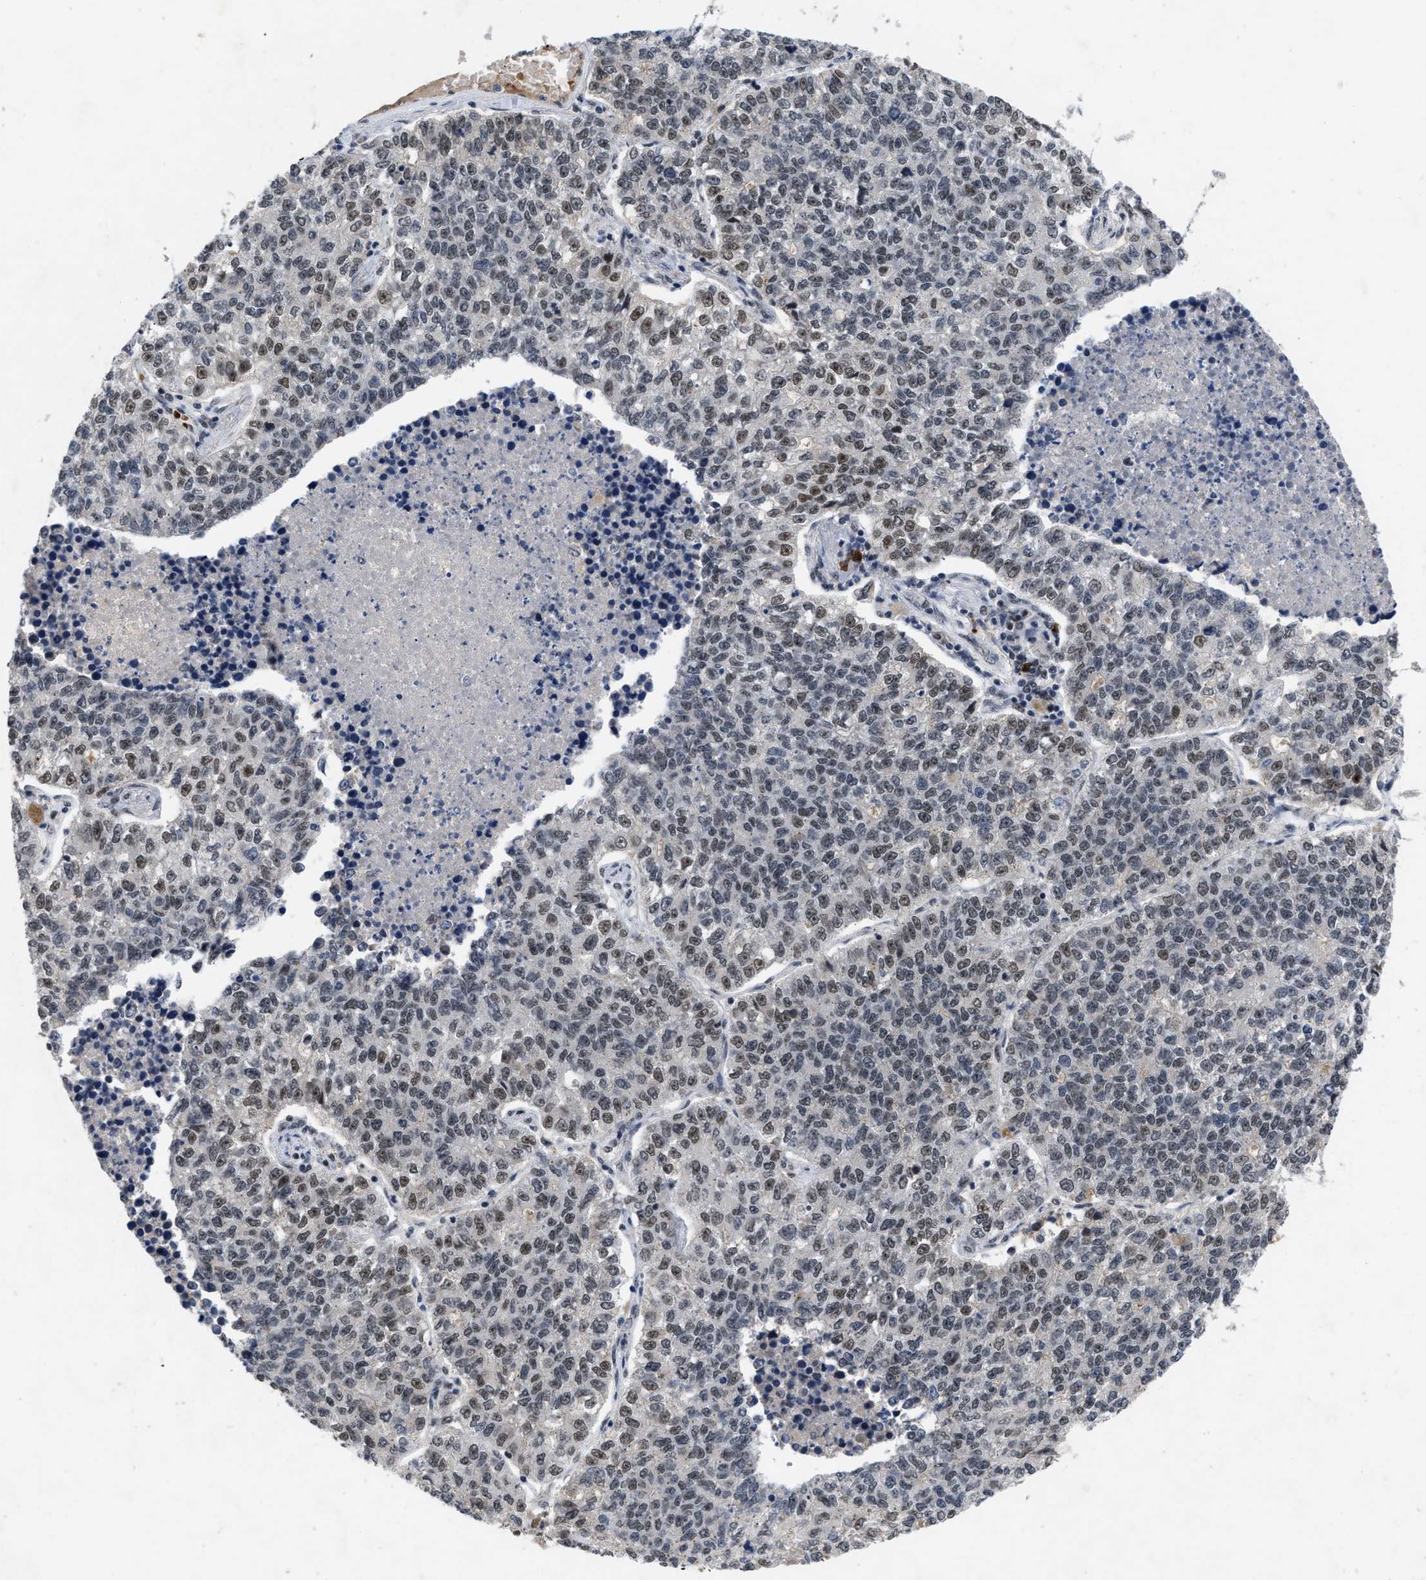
{"staining": {"intensity": "weak", "quantity": "25%-75%", "location": "nuclear"}, "tissue": "lung cancer", "cell_type": "Tumor cells", "image_type": "cancer", "snomed": [{"axis": "morphology", "description": "Adenocarcinoma, NOS"}, {"axis": "topography", "description": "Lung"}], "caption": "Immunohistochemistry (IHC) (DAB (3,3'-diaminobenzidine)) staining of human adenocarcinoma (lung) reveals weak nuclear protein staining in approximately 25%-75% of tumor cells. The staining was performed using DAB (3,3'-diaminobenzidine) to visualize the protein expression in brown, while the nuclei were stained in blue with hematoxylin (Magnification: 20x).", "gene": "ZNF346", "patient": {"sex": "male", "age": 49}}